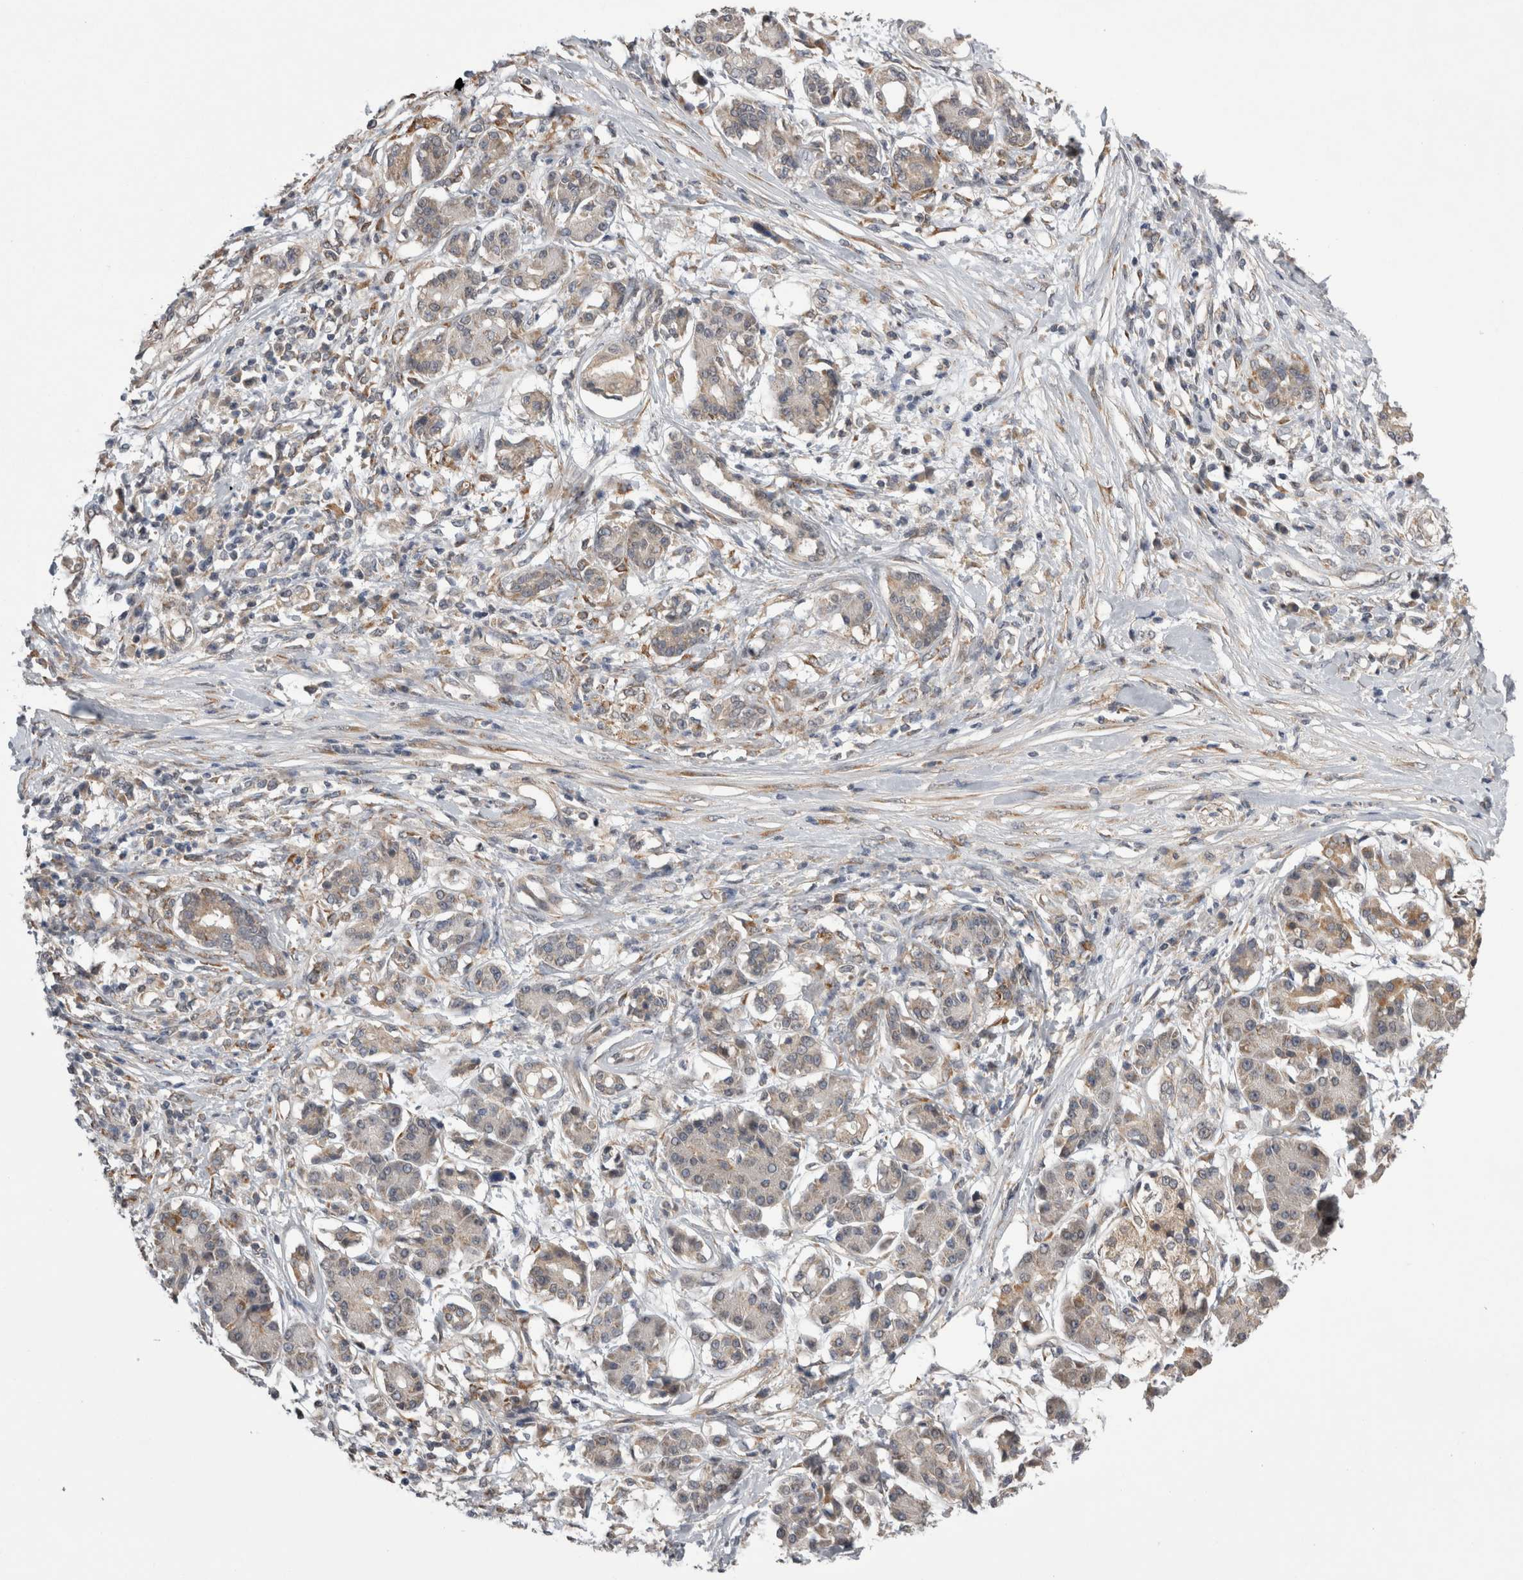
{"staining": {"intensity": "weak", "quantity": "<25%", "location": "cytoplasmic/membranous"}, "tissue": "pancreatic cancer", "cell_type": "Tumor cells", "image_type": "cancer", "snomed": [{"axis": "morphology", "description": "Adenocarcinoma, NOS"}, {"axis": "topography", "description": "Pancreas"}], "caption": "Immunohistochemical staining of human adenocarcinoma (pancreatic) demonstrates no significant expression in tumor cells.", "gene": "ARHGAP29", "patient": {"sex": "female", "age": 56}}